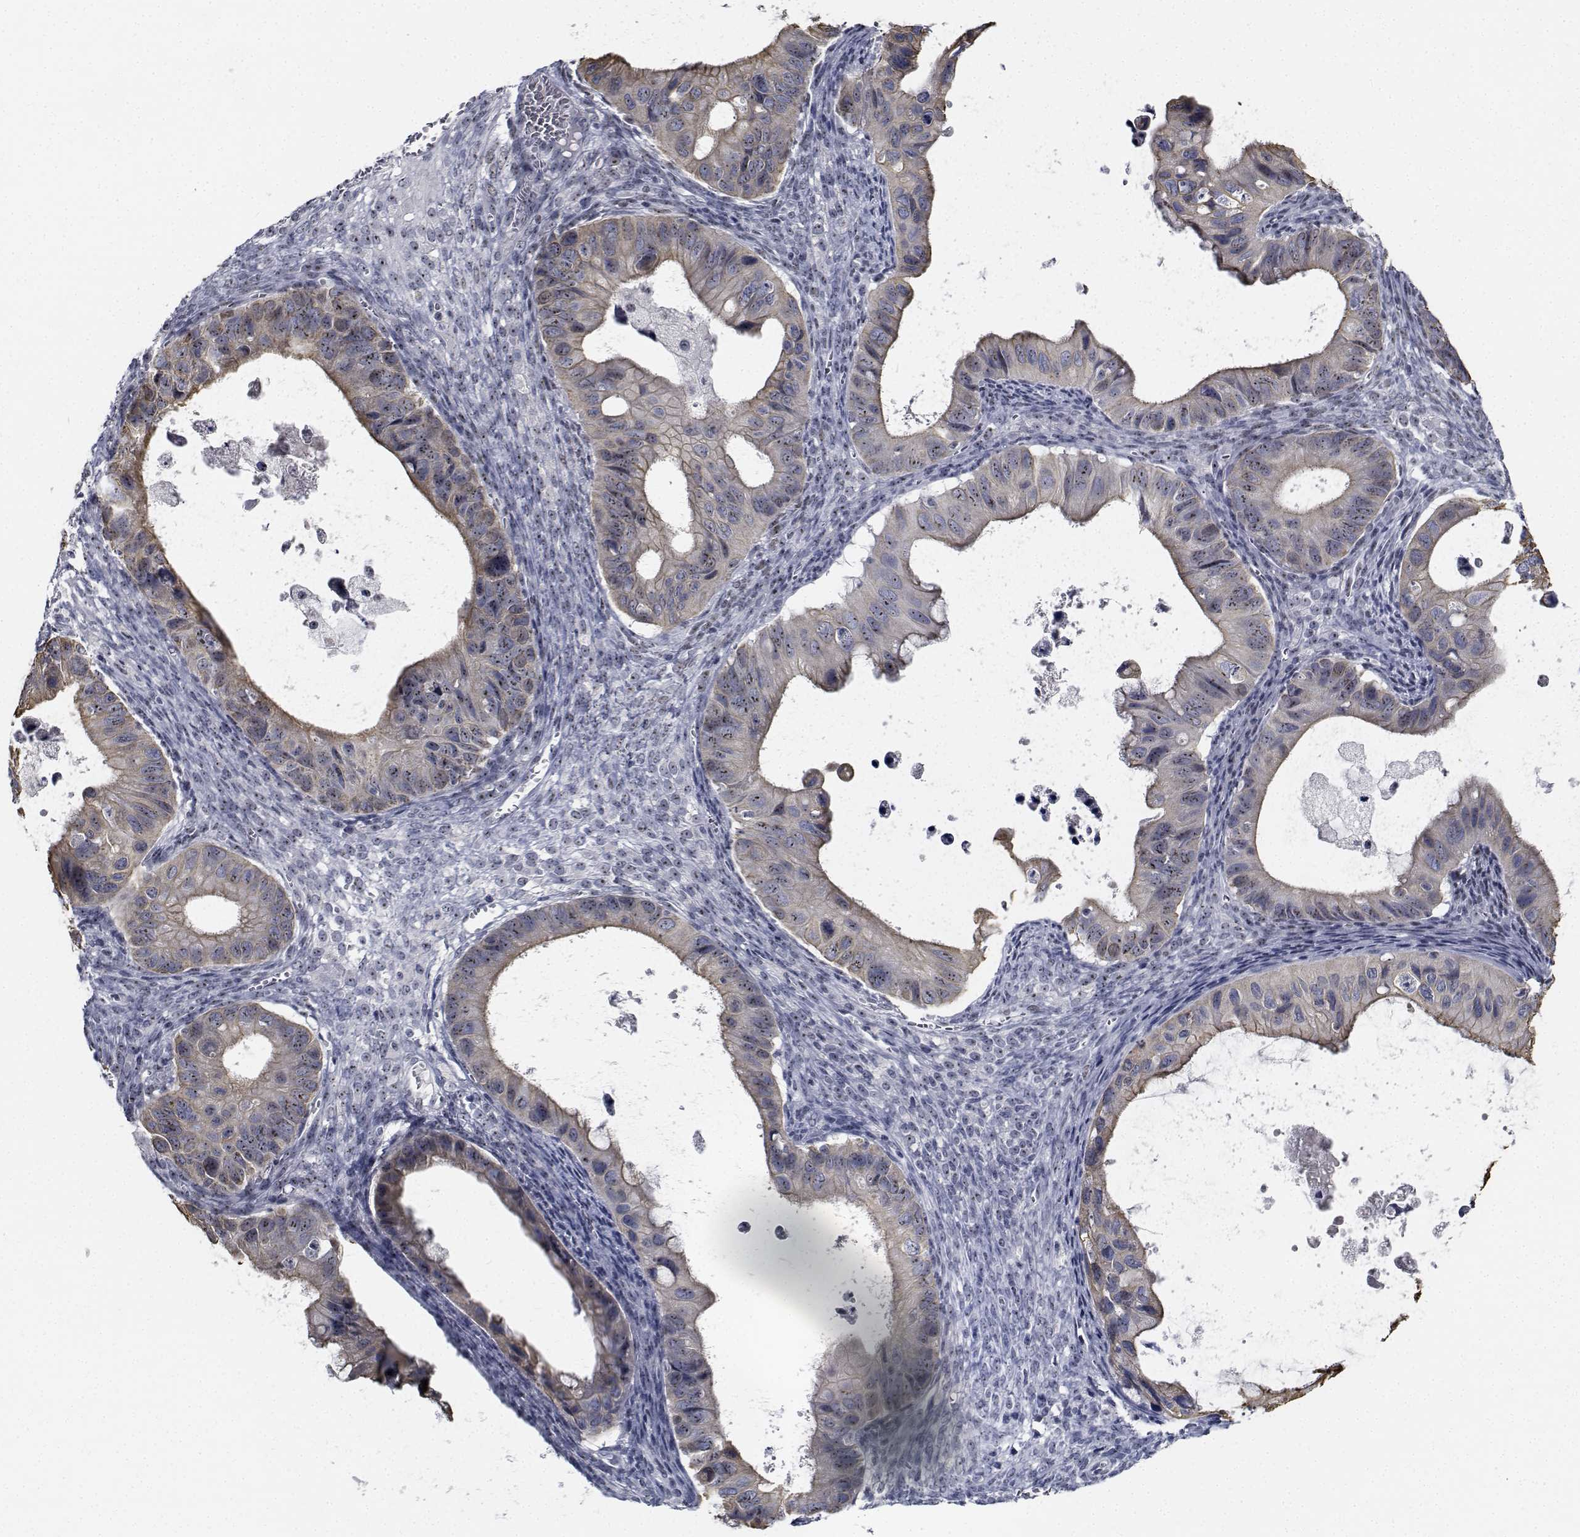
{"staining": {"intensity": "weak", "quantity": "25%-75%", "location": "nuclear"}, "tissue": "ovarian cancer", "cell_type": "Tumor cells", "image_type": "cancer", "snomed": [{"axis": "morphology", "description": "Cystadenocarcinoma, mucinous, NOS"}, {"axis": "topography", "description": "Ovary"}], "caption": "DAB immunohistochemical staining of human ovarian cancer (mucinous cystadenocarcinoma) reveals weak nuclear protein positivity in approximately 25%-75% of tumor cells. Using DAB (3,3'-diaminobenzidine) (brown) and hematoxylin (blue) stains, captured at high magnification using brightfield microscopy.", "gene": "NVL", "patient": {"sex": "female", "age": 64}}